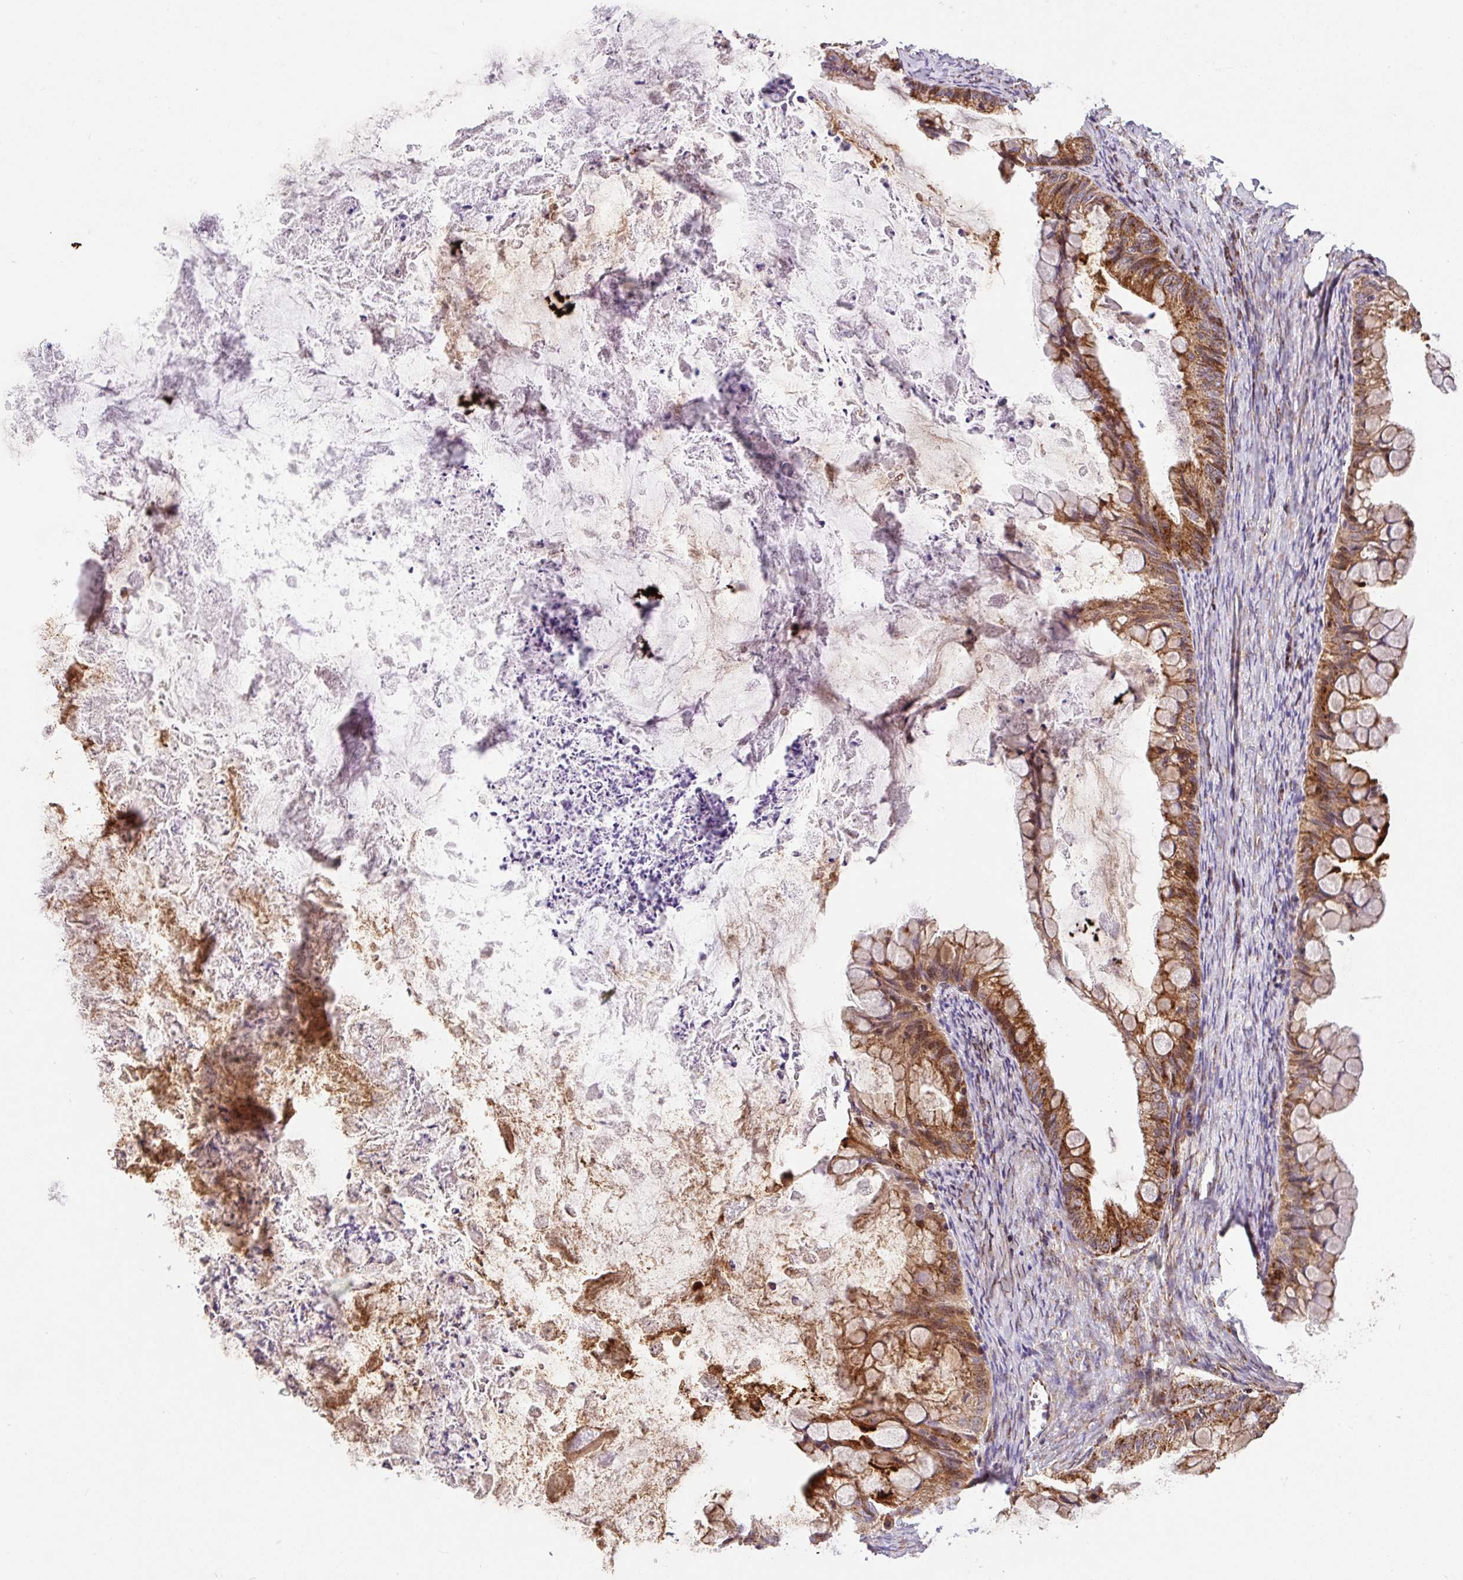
{"staining": {"intensity": "moderate", "quantity": ">75%", "location": "cytoplasmic/membranous"}, "tissue": "ovarian cancer", "cell_type": "Tumor cells", "image_type": "cancer", "snomed": [{"axis": "morphology", "description": "Cystadenocarcinoma, mucinous, NOS"}, {"axis": "topography", "description": "Ovary"}], "caption": "The photomicrograph demonstrates immunohistochemical staining of ovarian mucinous cystadenocarcinoma. There is moderate cytoplasmic/membranous expression is seen in about >75% of tumor cells.", "gene": "SARS2", "patient": {"sex": "female", "age": 35}}